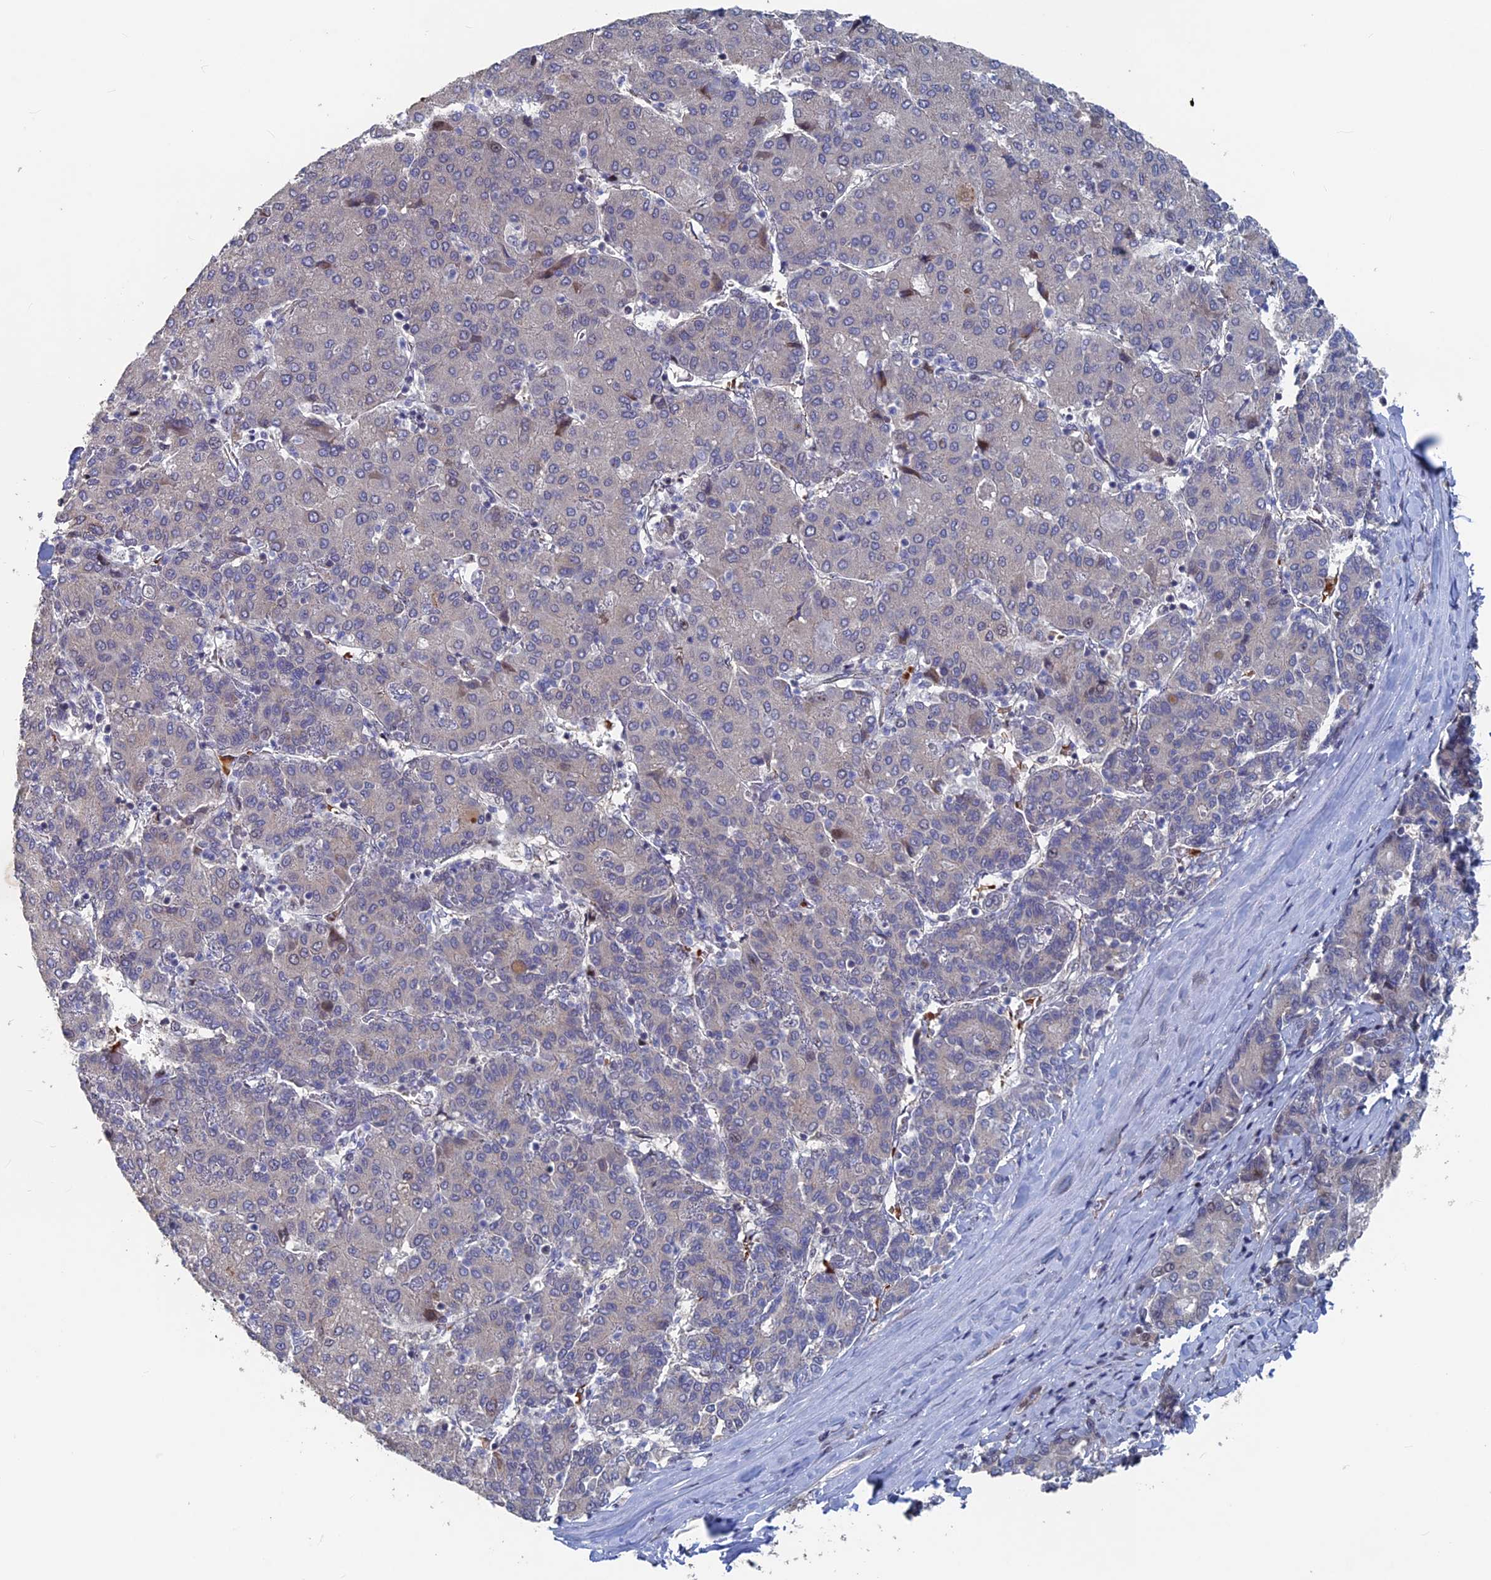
{"staining": {"intensity": "negative", "quantity": "none", "location": "none"}, "tissue": "liver cancer", "cell_type": "Tumor cells", "image_type": "cancer", "snomed": [{"axis": "morphology", "description": "Carcinoma, Hepatocellular, NOS"}, {"axis": "topography", "description": "Liver"}], "caption": "Histopathology image shows no protein expression in tumor cells of liver cancer tissue.", "gene": "SH3D21", "patient": {"sex": "male", "age": 65}}